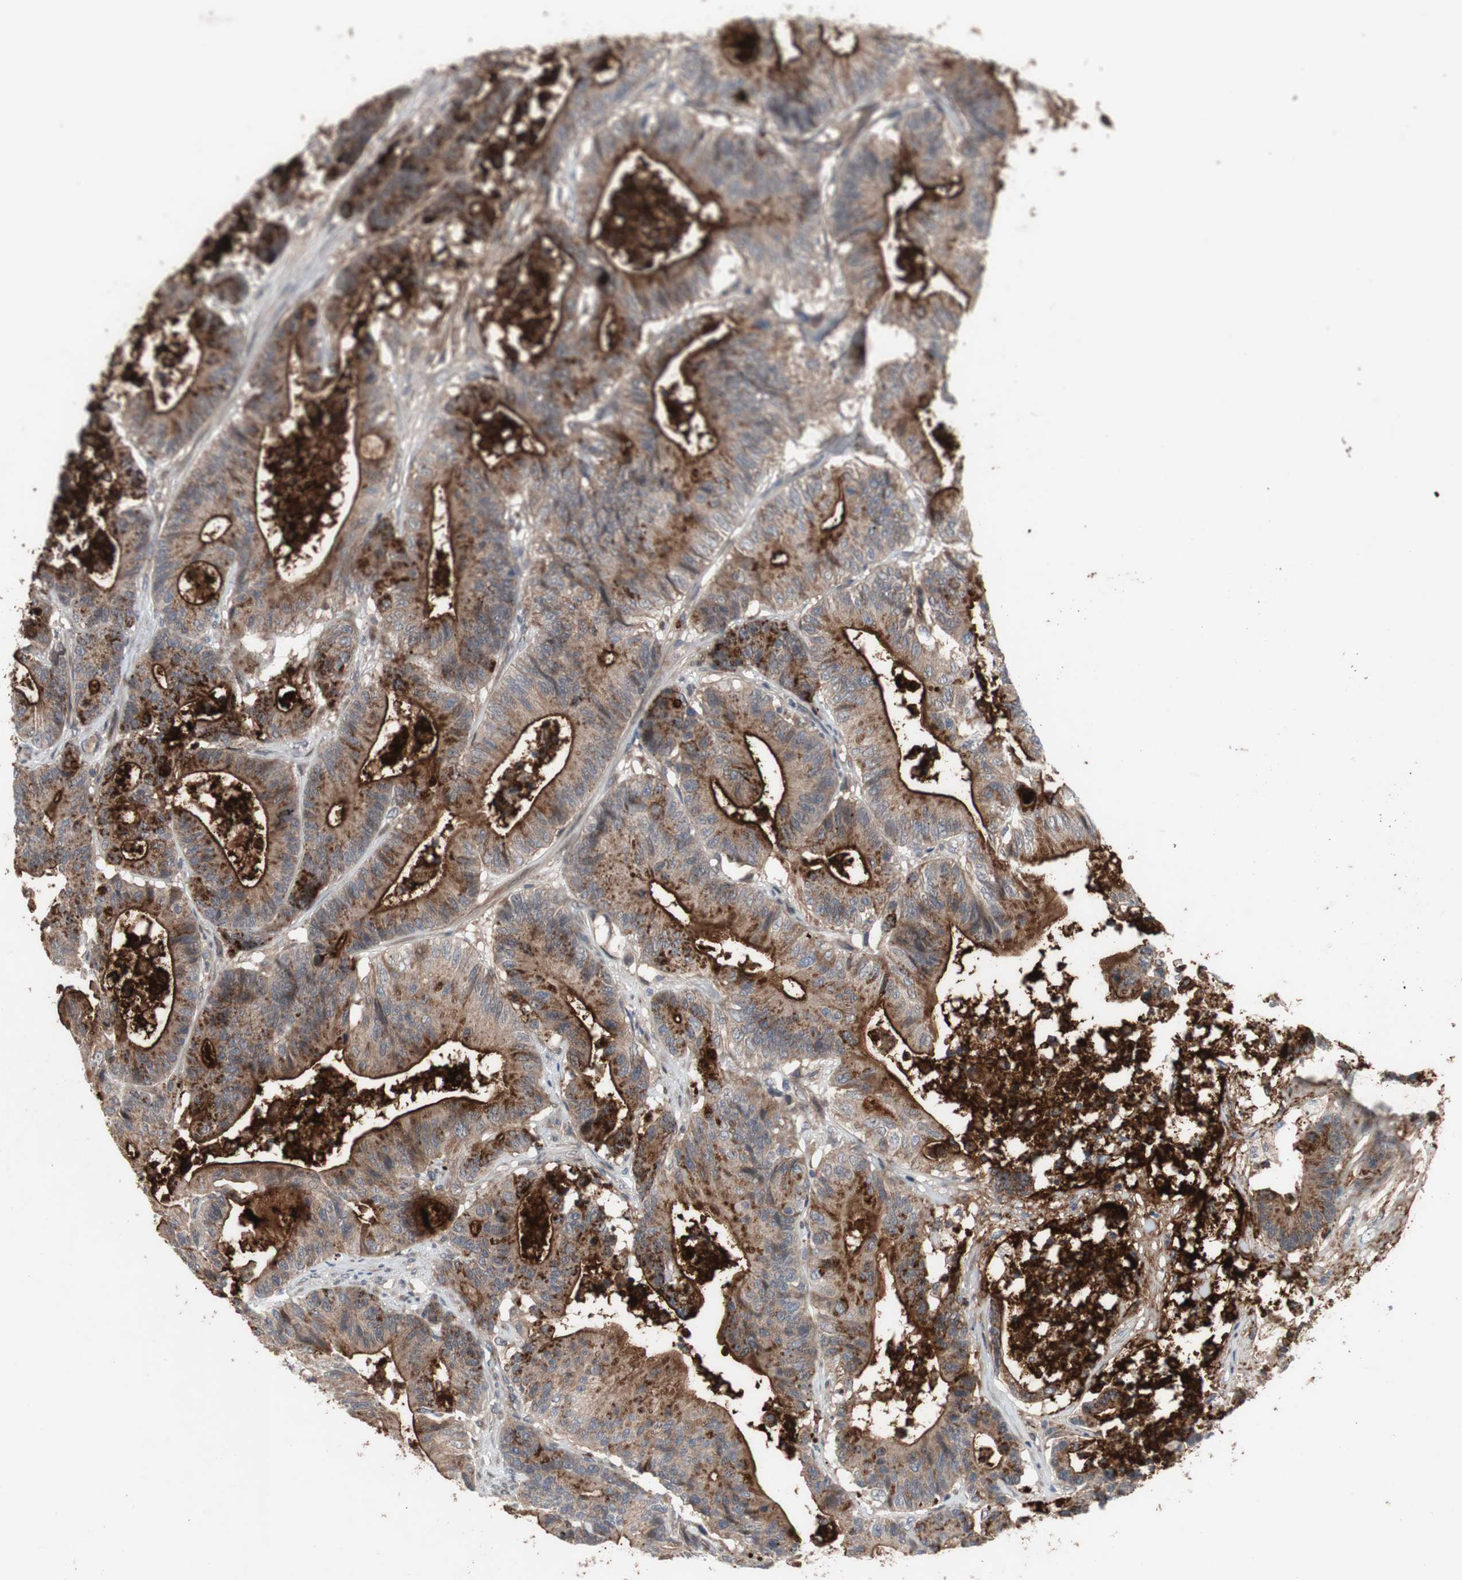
{"staining": {"intensity": "moderate", "quantity": ">75%", "location": "cytoplasmic/membranous"}, "tissue": "colorectal cancer", "cell_type": "Tumor cells", "image_type": "cancer", "snomed": [{"axis": "morphology", "description": "Adenocarcinoma, NOS"}, {"axis": "topography", "description": "Colon"}], "caption": "Human adenocarcinoma (colorectal) stained with a protein marker demonstrates moderate staining in tumor cells.", "gene": "OAZ1", "patient": {"sex": "female", "age": 84}}